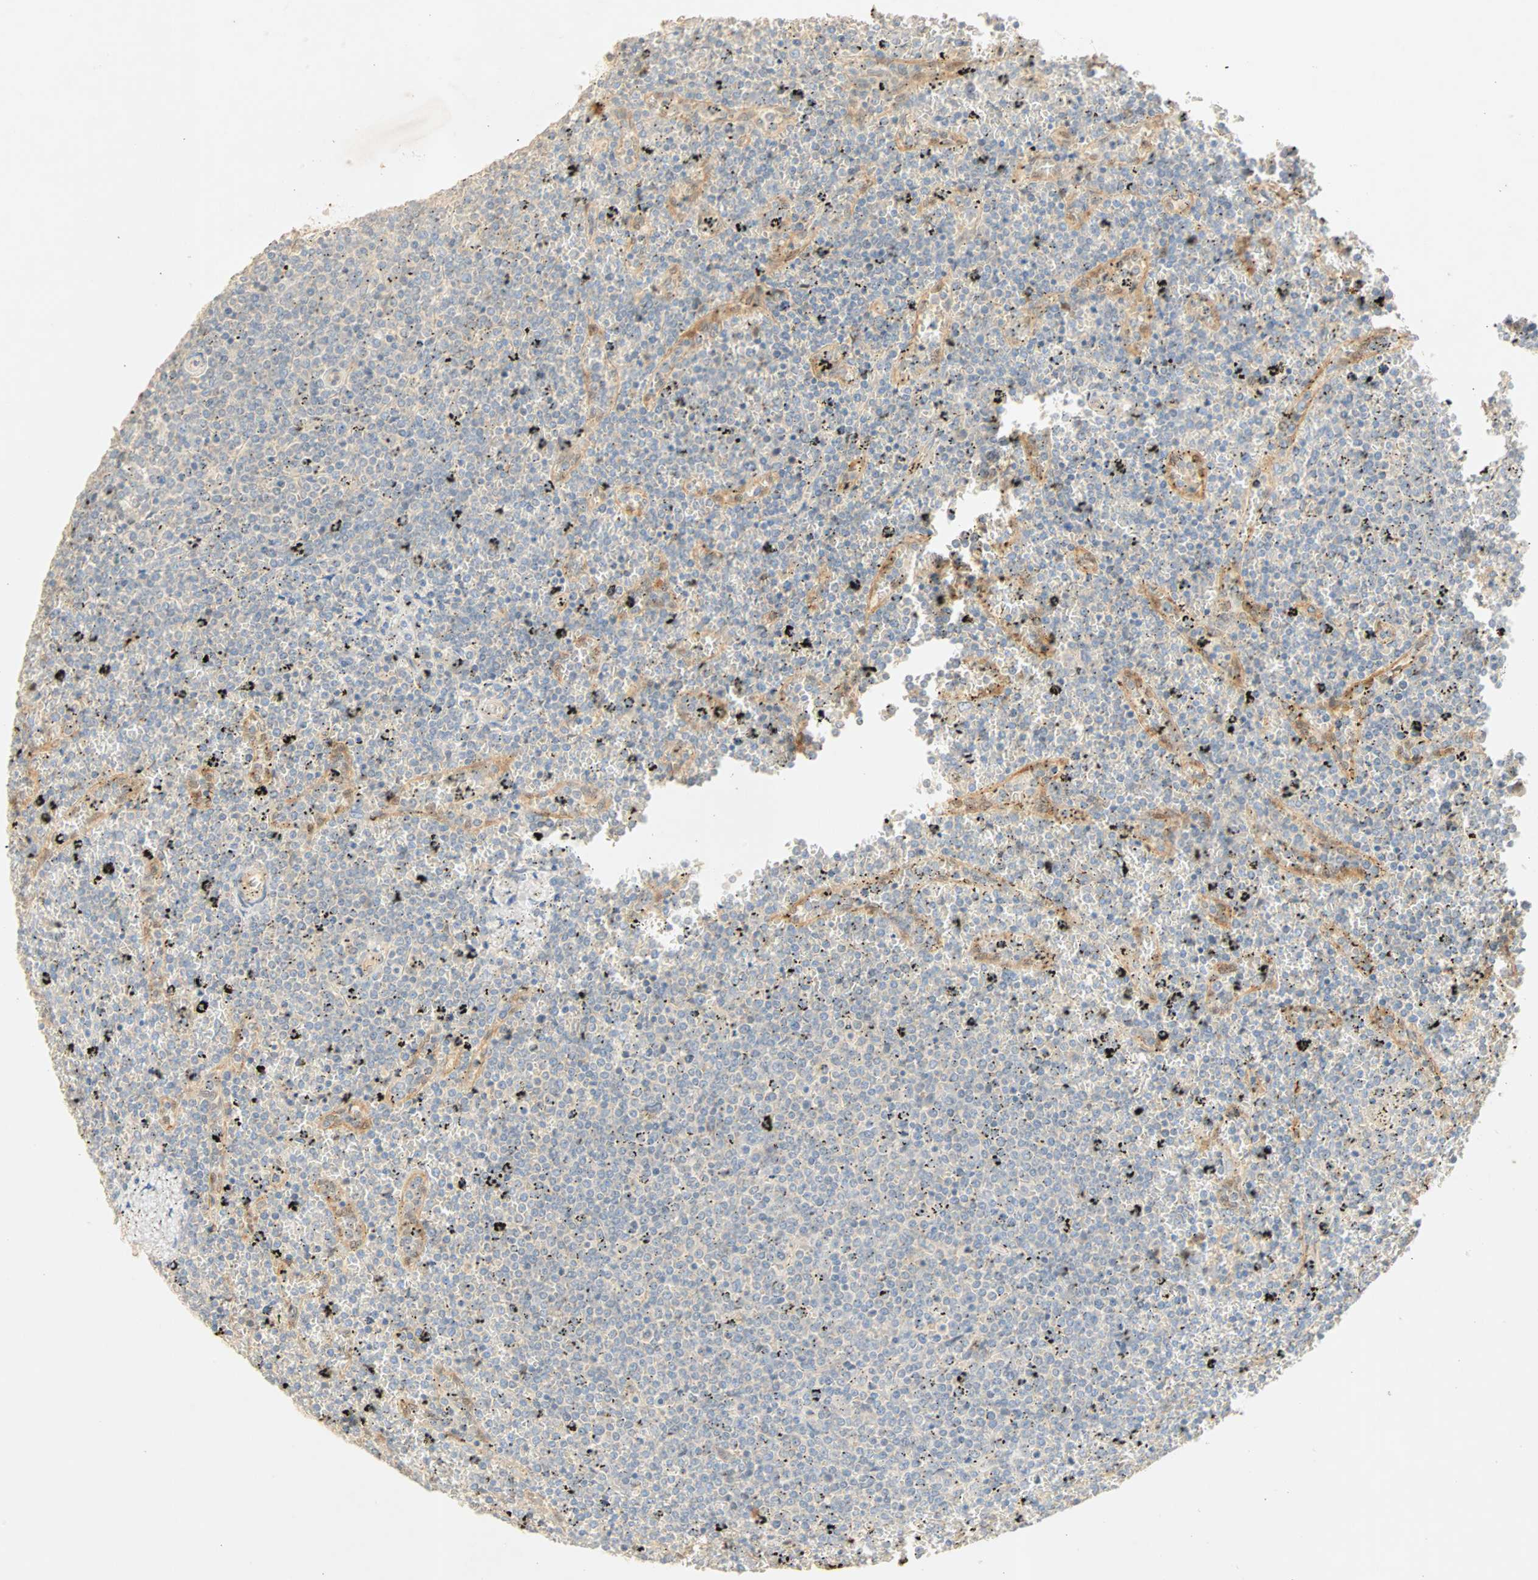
{"staining": {"intensity": "negative", "quantity": "none", "location": "none"}, "tissue": "lymphoma", "cell_type": "Tumor cells", "image_type": "cancer", "snomed": [{"axis": "morphology", "description": "Malignant lymphoma, non-Hodgkin's type, Low grade"}, {"axis": "topography", "description": "Spleen"}], "caption": "Immunohistochemistry micrograph of neoplastic tissue: low-grade malignant lymphoma, non-Hodgkin's type stained with DAB (3,3'-diaminobenzidine) exhibits no significant protein positivity in tumor cells.", "gene": "SELENBP1", "patient": {"sex": "female", "age": 77}}